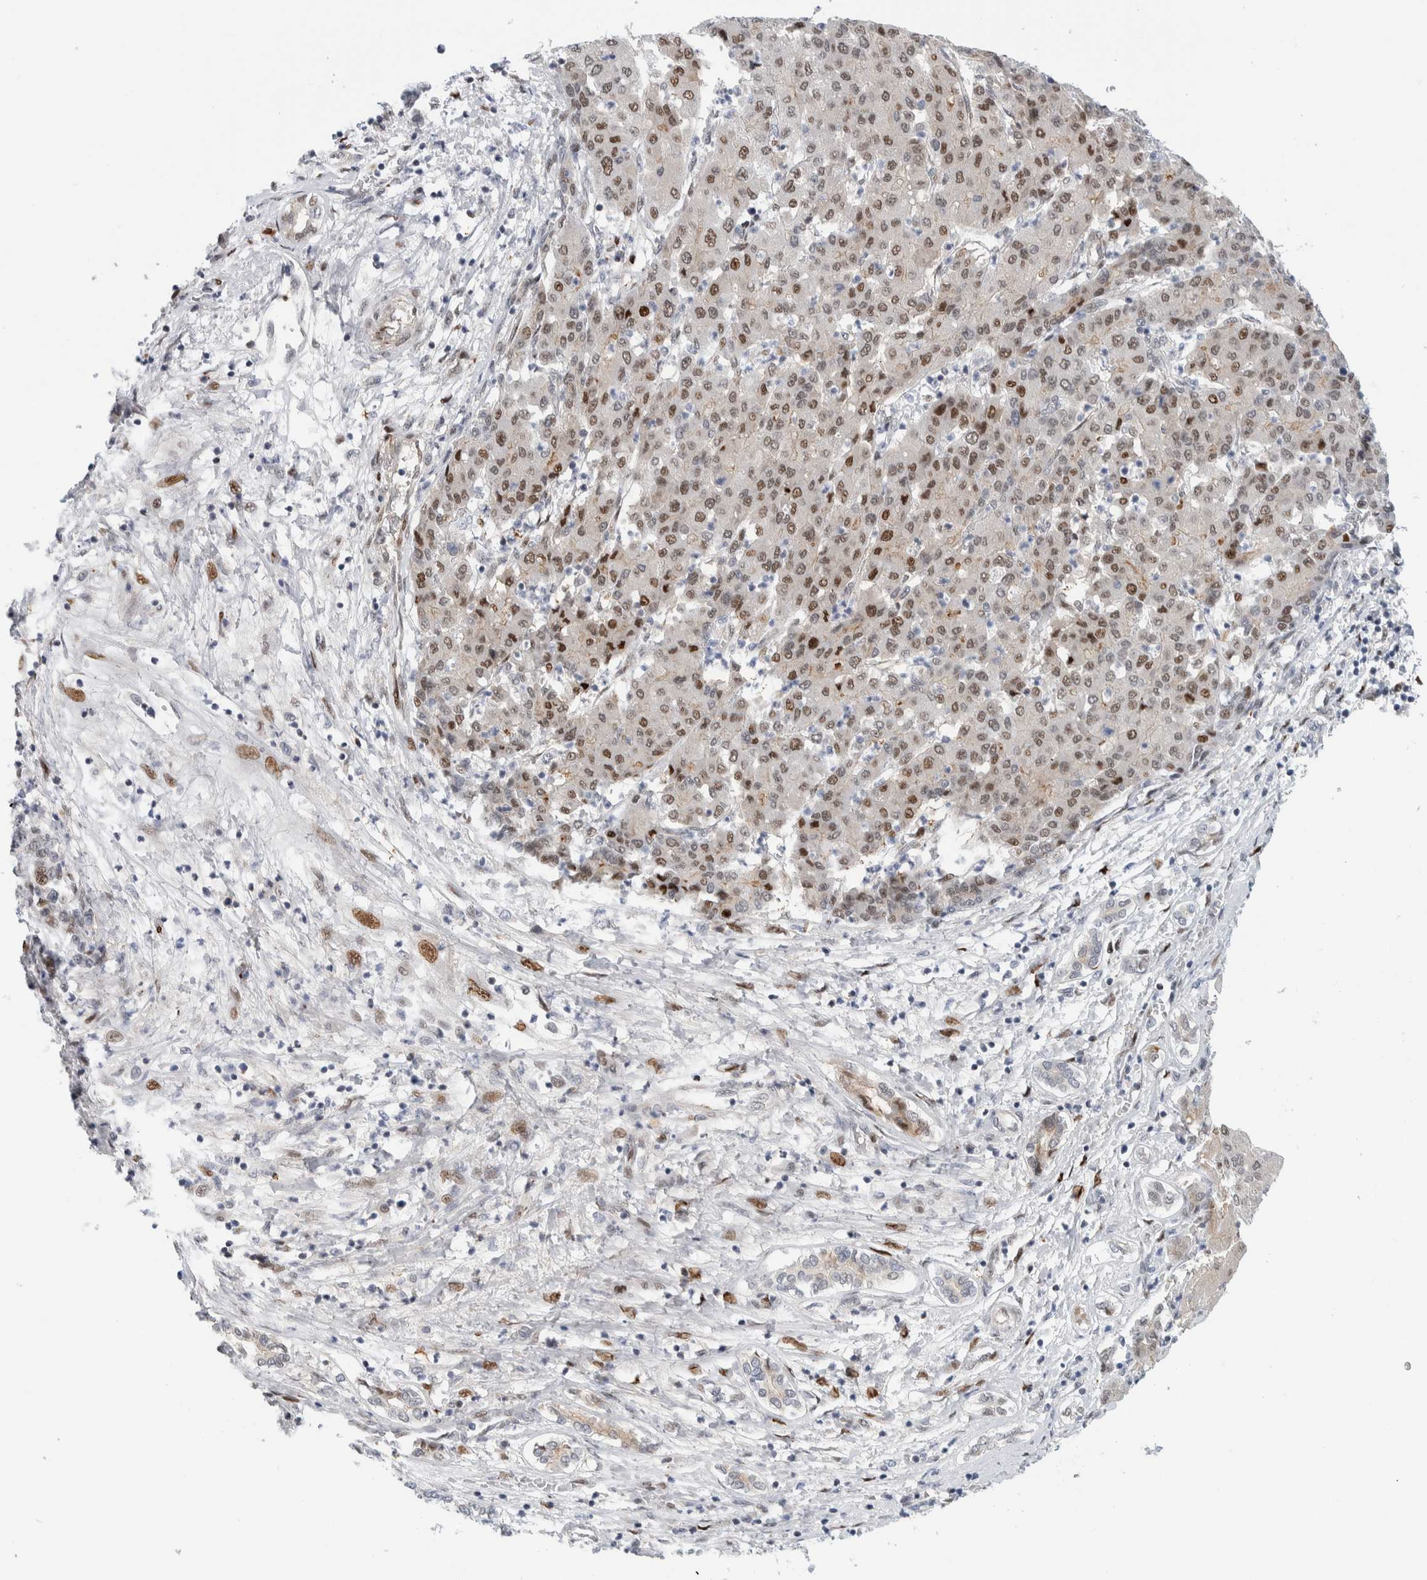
{"staining": {"intensity": "moderate", "quantity": ">75%", "location": "nuclear"}, "tissue": "liver cancer", "cell_type": "Tumor cells", "image_type": "cancer", "snomed": [{"axis": "morphology", "description": "Carcinoma, Hepatocellular, NOS"}, {"axis": "topography", "description": "Liver"}], "caption": "This histopathology image displays liver hepatocellular carcinoma stained with IHC to label a protein in brown. The nuclear of tumor cells show moderate positivity for the protein. Nuclei are counter-stained blue.", "gene": "NCR3LG1", "patient": {"sex": "male", "age": 65}}